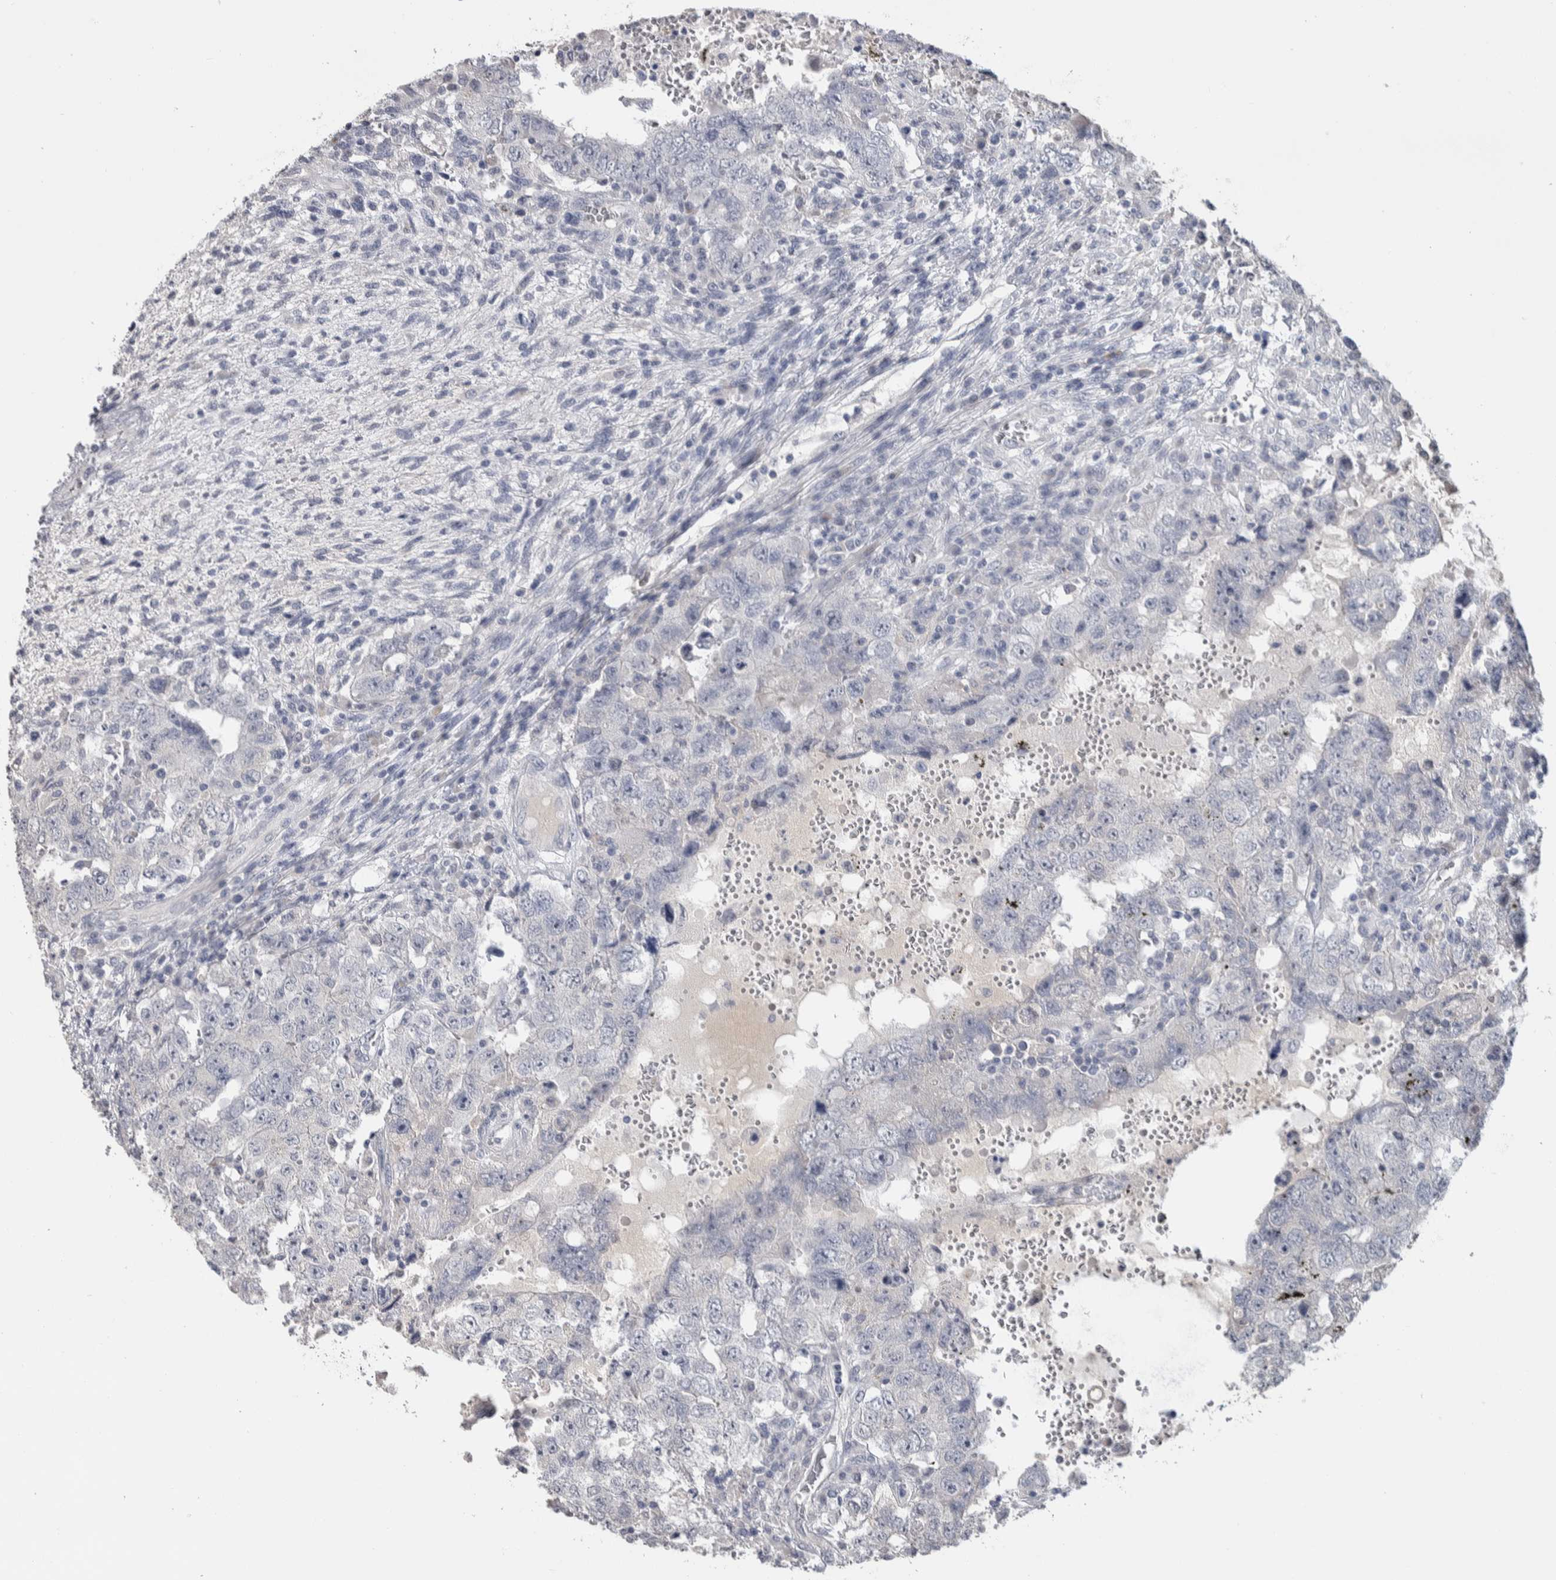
{"staining": {"intensity": "negative", "quantity": "none", "location": "none"}, "tissue": "testis cancer", "cell_type": "Tumor cells", "image_type": "cancer", "snomed": [{"axis": "morphology", "description": "Carcinoma, Embryonal, NOS"}, {"axis": "topography", "description": "Testis"}], "caption": "An image of testis cancer (embryonal carcinoma) stained for a protein displays no brown staining in tumor cells.", "gene": "TMEM102", "patient": {"sex": "male", "age": 26}}